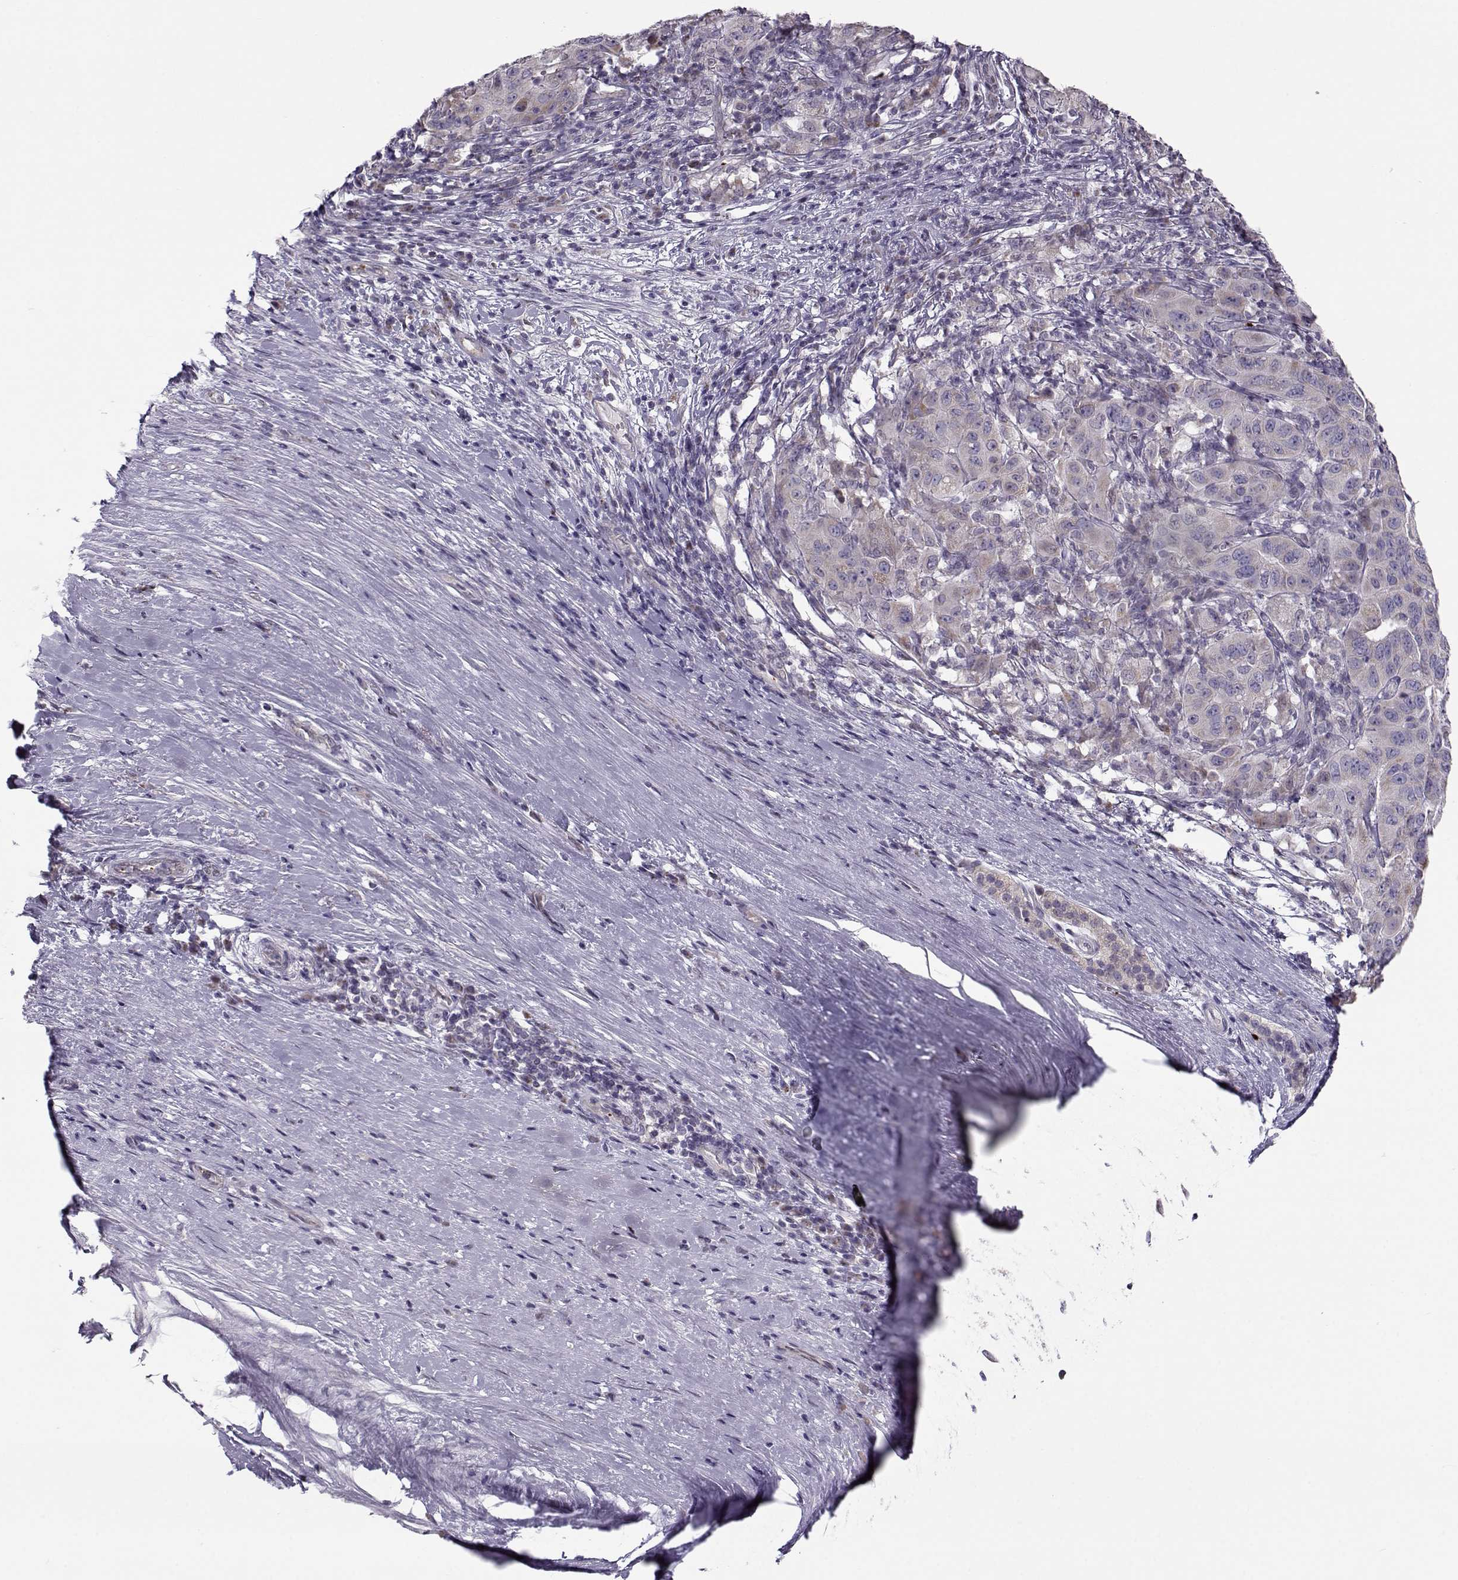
{"staining": {"intensity": "negative", "quantity": "none", "location": "none"}, "tissue": "pancreatic cancer", "cell_type": "Tumor cells", "image_type": "cancer", "snomed": [{"axis": "morphology", "description": "Adenocarcinoma, NOS"}, {"axis": "topography", "description": "Pancreas"}], "caption": "A photomicrograph of human pancreatic cancer (adenocarcinoma) is negative for staining in tumor cells.", "gene": "KLF17", "patient": {"sex": "male", "age": 63}}